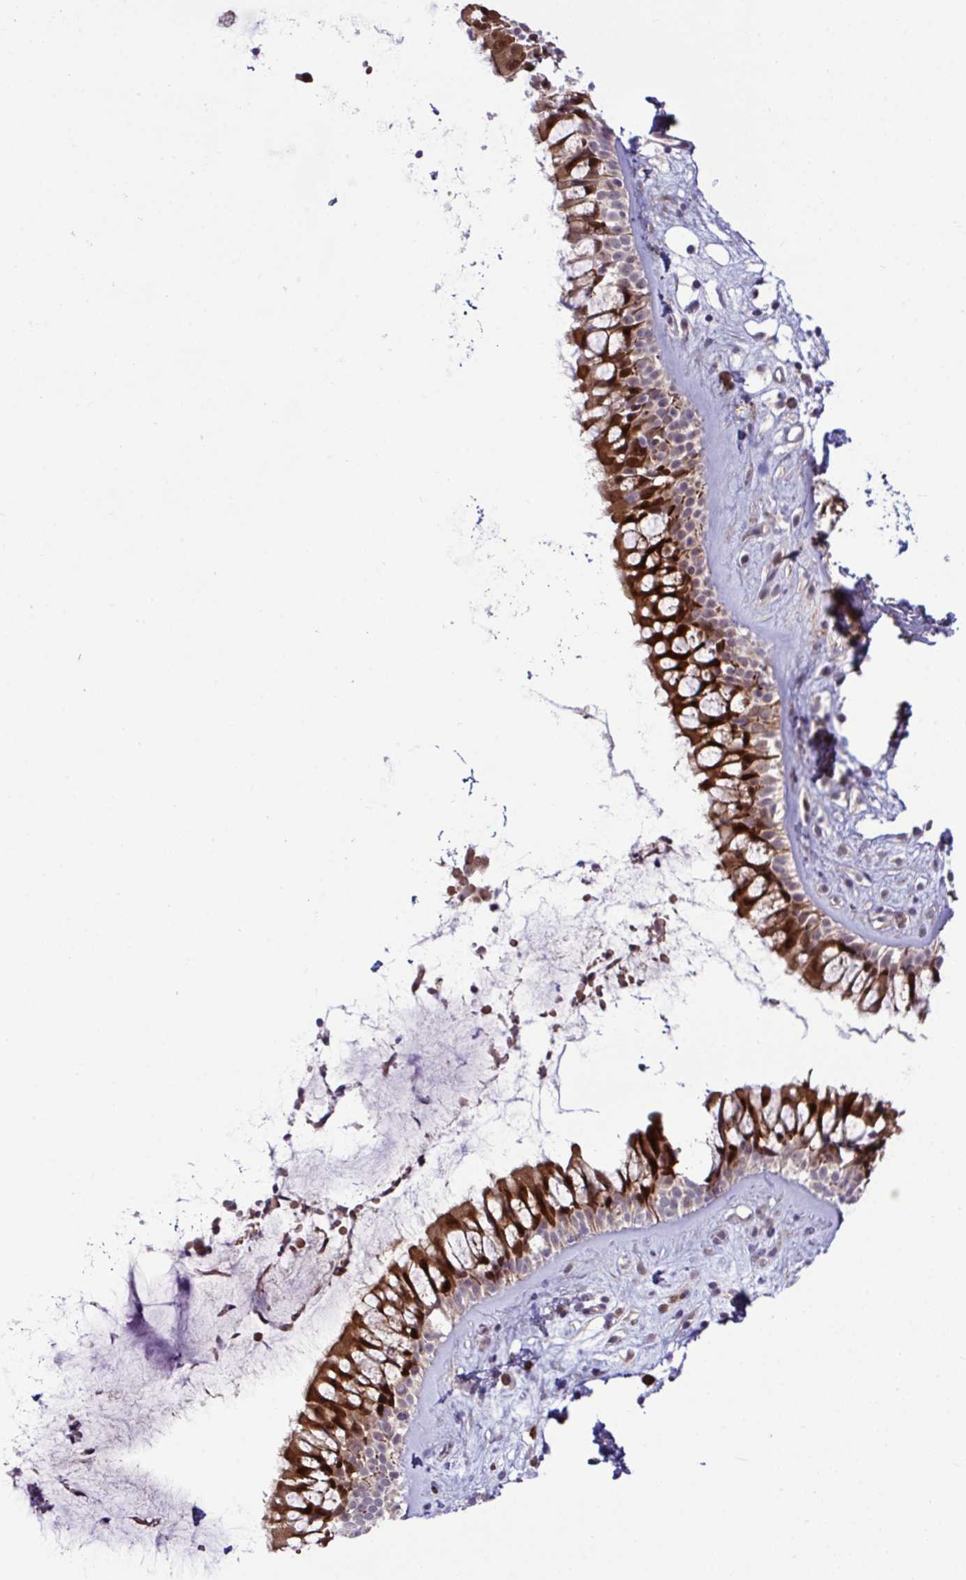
{"staining": {"intensity": "strong", "quantity": ">75%", "location": "cytoplasmic/membranous,nuclear"}, "tissue": "nasopharynx", "cell_type": "Respiratory epithelial cells", "image_type": "normal", "snomed": [{"axis": "morphology", "description": "Normal tissue, NOS"}, {"axis": "topography", "description": "Nasopharynx"}], "caption": "Immunohistochemistry (IHC) histopathology image of normal nasopharynx stained for a protein (brown), which shows high levels of strong cytoplasmic/membranous,nuclear expression in about >75% of respiratory epithelial cells.", "gene": "CMPK1", "patient": {"sex": "male", "age": 32}}